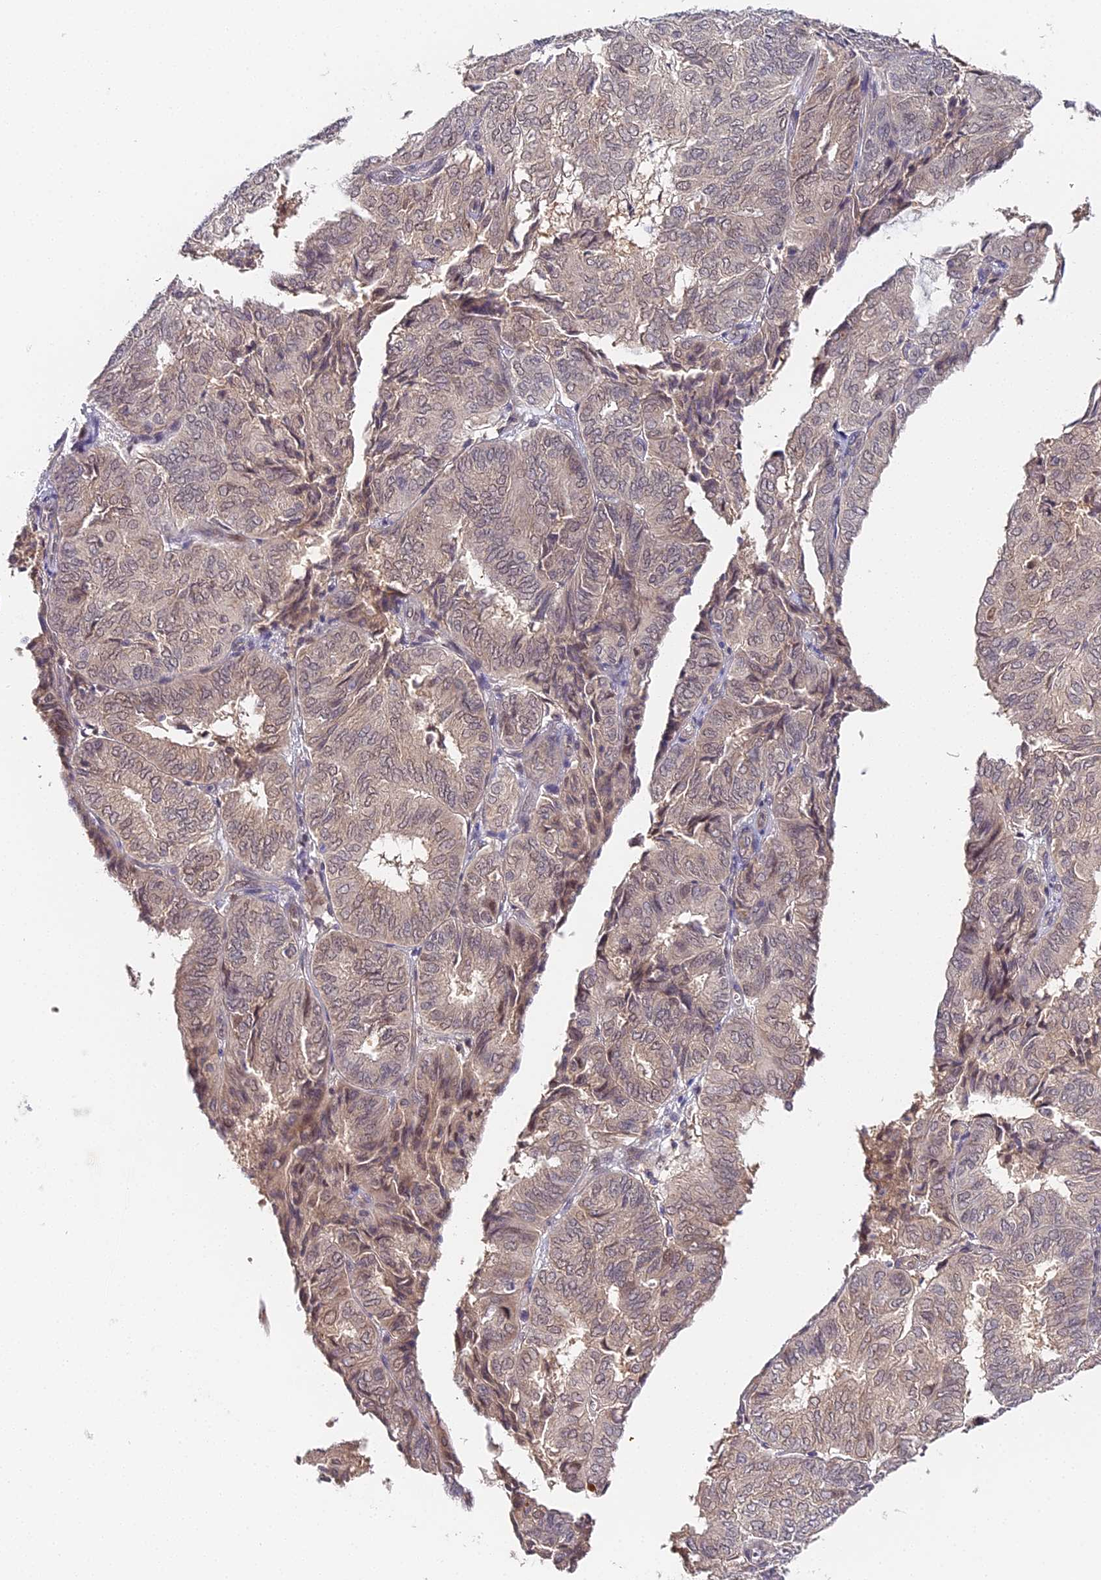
{"staining": {"intensity": "weak", "quantity": "<25%", "location": "cytoplasmic/membranous"}, "tissue": "endometrial cancer", "cell_type": "Tumor cells", "image_type": "cancer", "snomed": [{"axis": "morphology", "description": "Adenocarcinoma, NOS"}, {"axis": "topography", "description": "Uterus"}], "caption": "IHC of human endometrial cancer reveals no positivity in tumor cells. (DAB (3,3'-diaminobenzidine) immunohistochemistry (IHC), high magnification).", "gene": "IMPACT", "patient": {"sex": "female", "age": 60}}